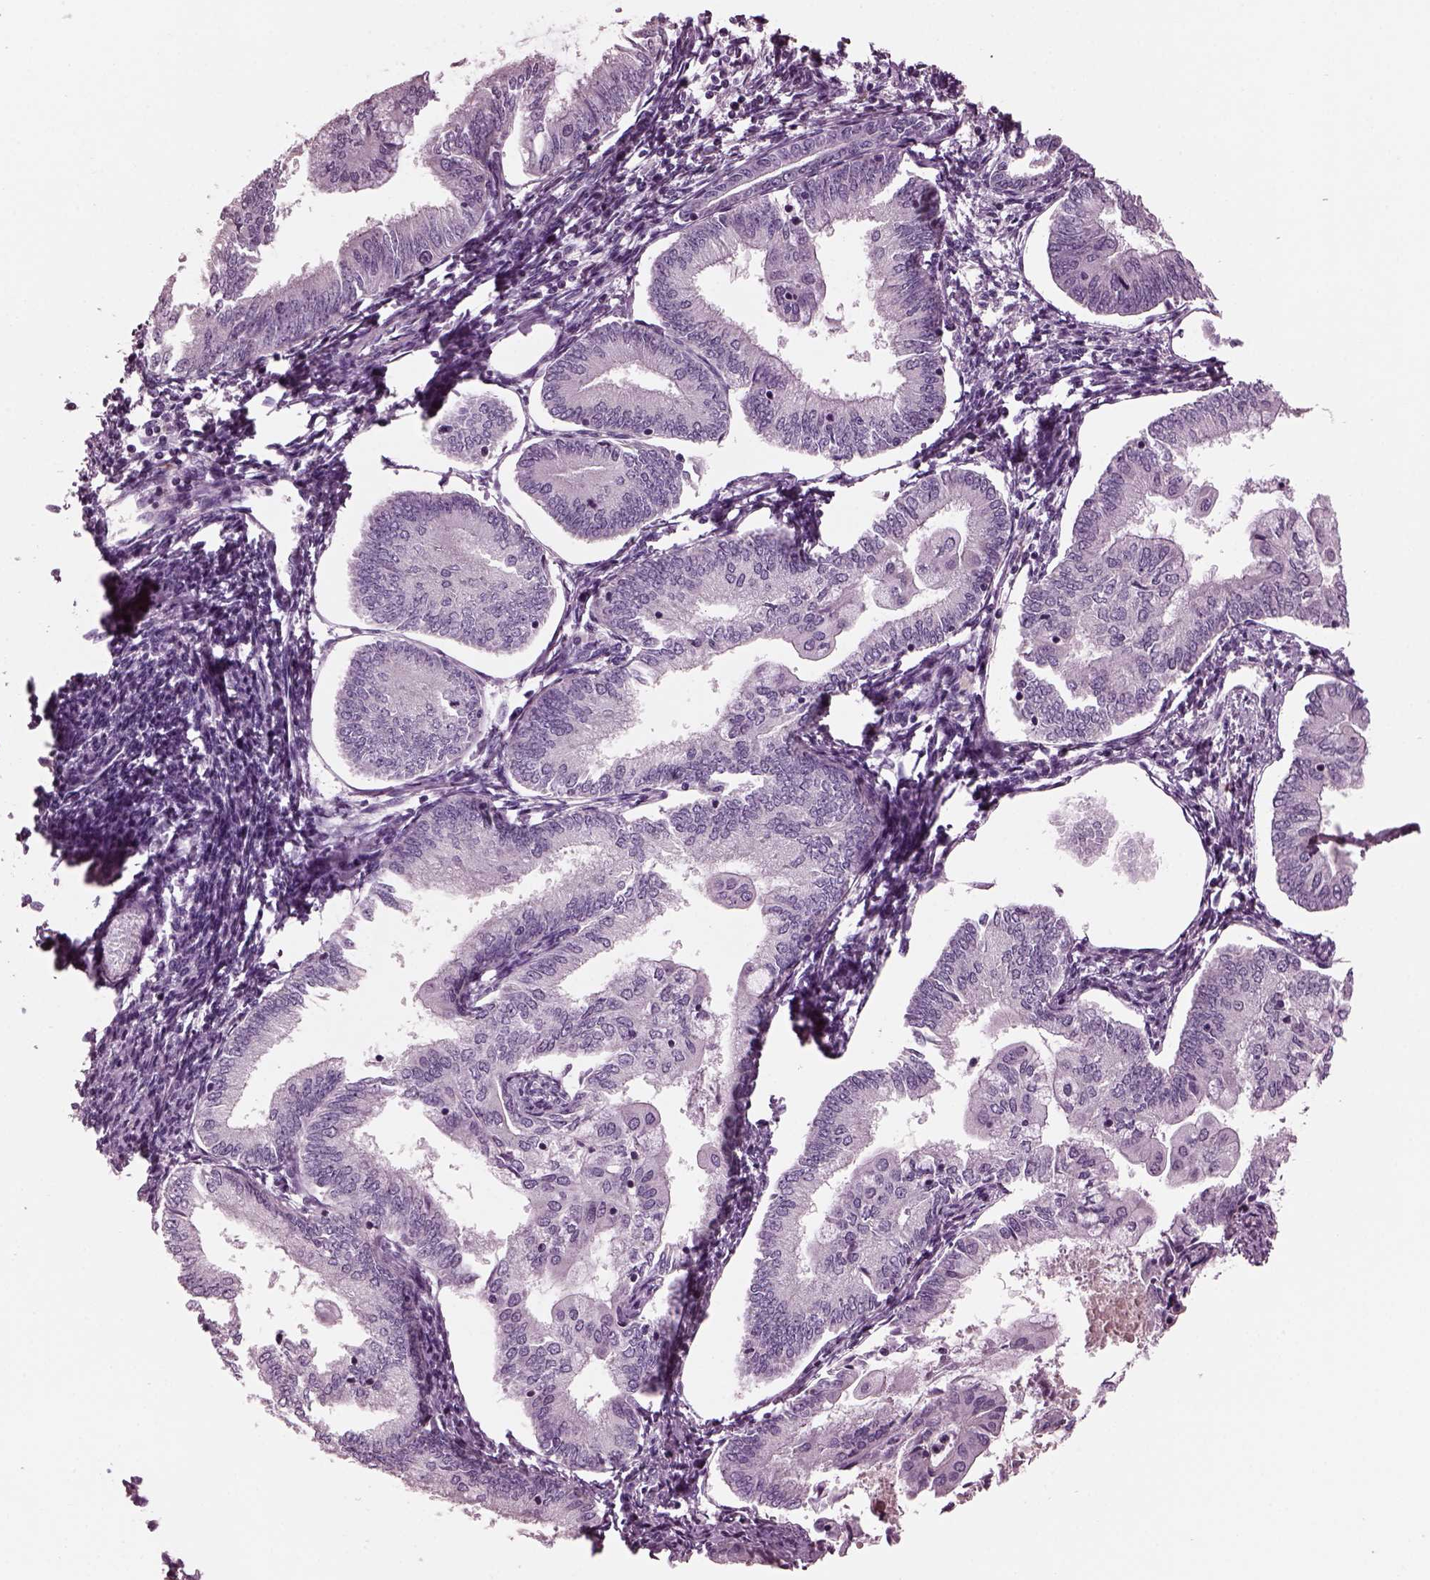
{"staining": {"intensity": "negative", "quantity": "none", "location": "none"}, "tissue": "endometrial cancer", "cell_type": "Tumor cells", "image_type": "cancer", "snomed": [{"axis": "morphology", "description": "Adenocarcinoma, NOS"}, {"axis": "topography", "description": "Endometrium"}], "caption": "Tumor cells show no significant staining in endometrial cancer.", "gene": "GDF11", "patient": {"sex": "female", "age": 55}}